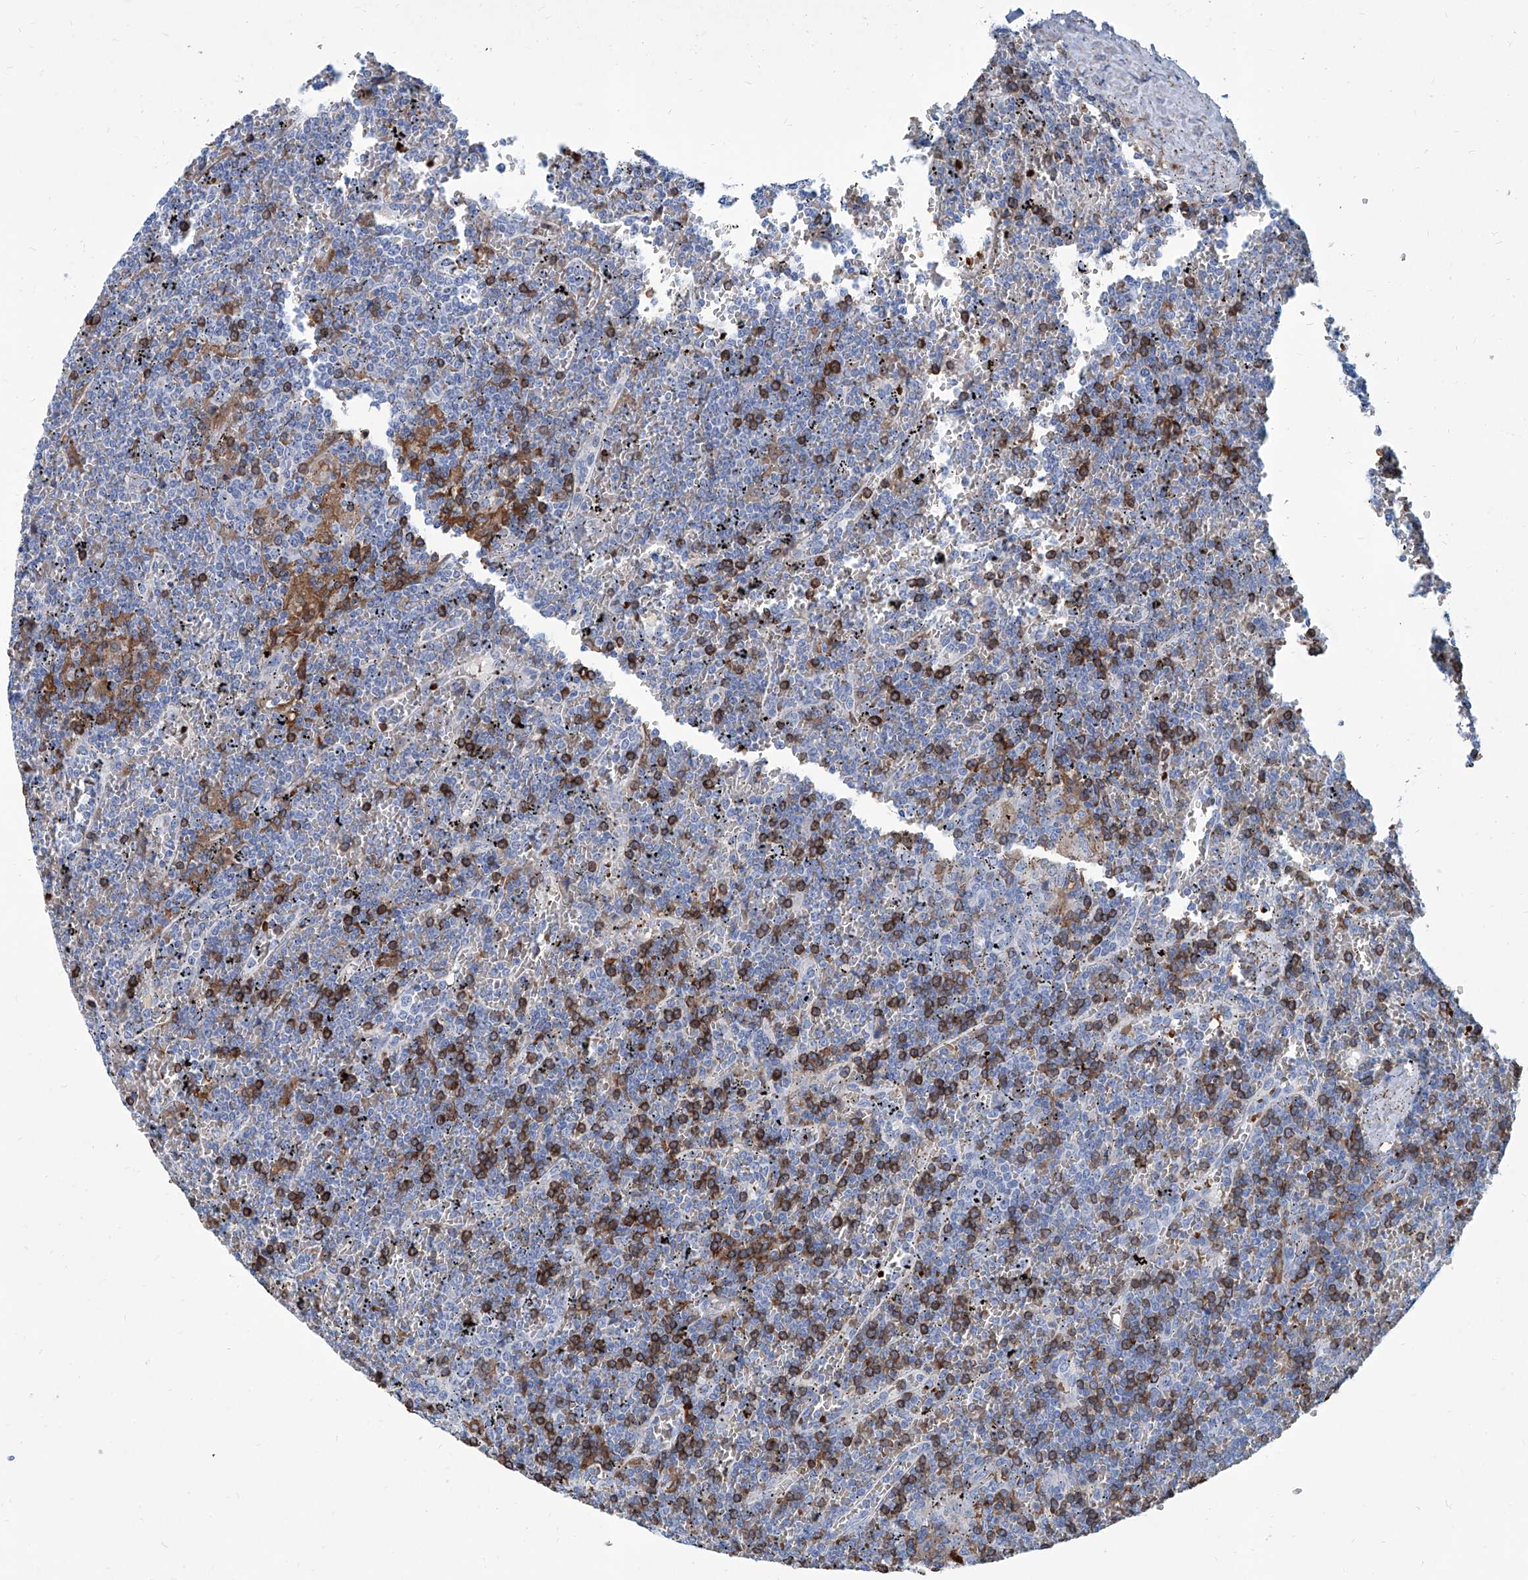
{"staining": {"intensity": "negative", "quantity": "none", "location": "none"}, "tissue": "lymphoma", "cell_type": "Tumor cells", "image_type": "cancer", "snomed": [{"axis": "morphology", "description": "Malignant lymphoma, non-Hodgkin's type, Low grade"}, {"axis": "topography", "description": "Spleen"}], "caption": "Immunohistochemistry micrograph of human lymphoma stained for a protein (brown), which exhibits no positivity in tumor cells.", "gene": "FPR2", "patient": {"sex": "female", "age": 19}}